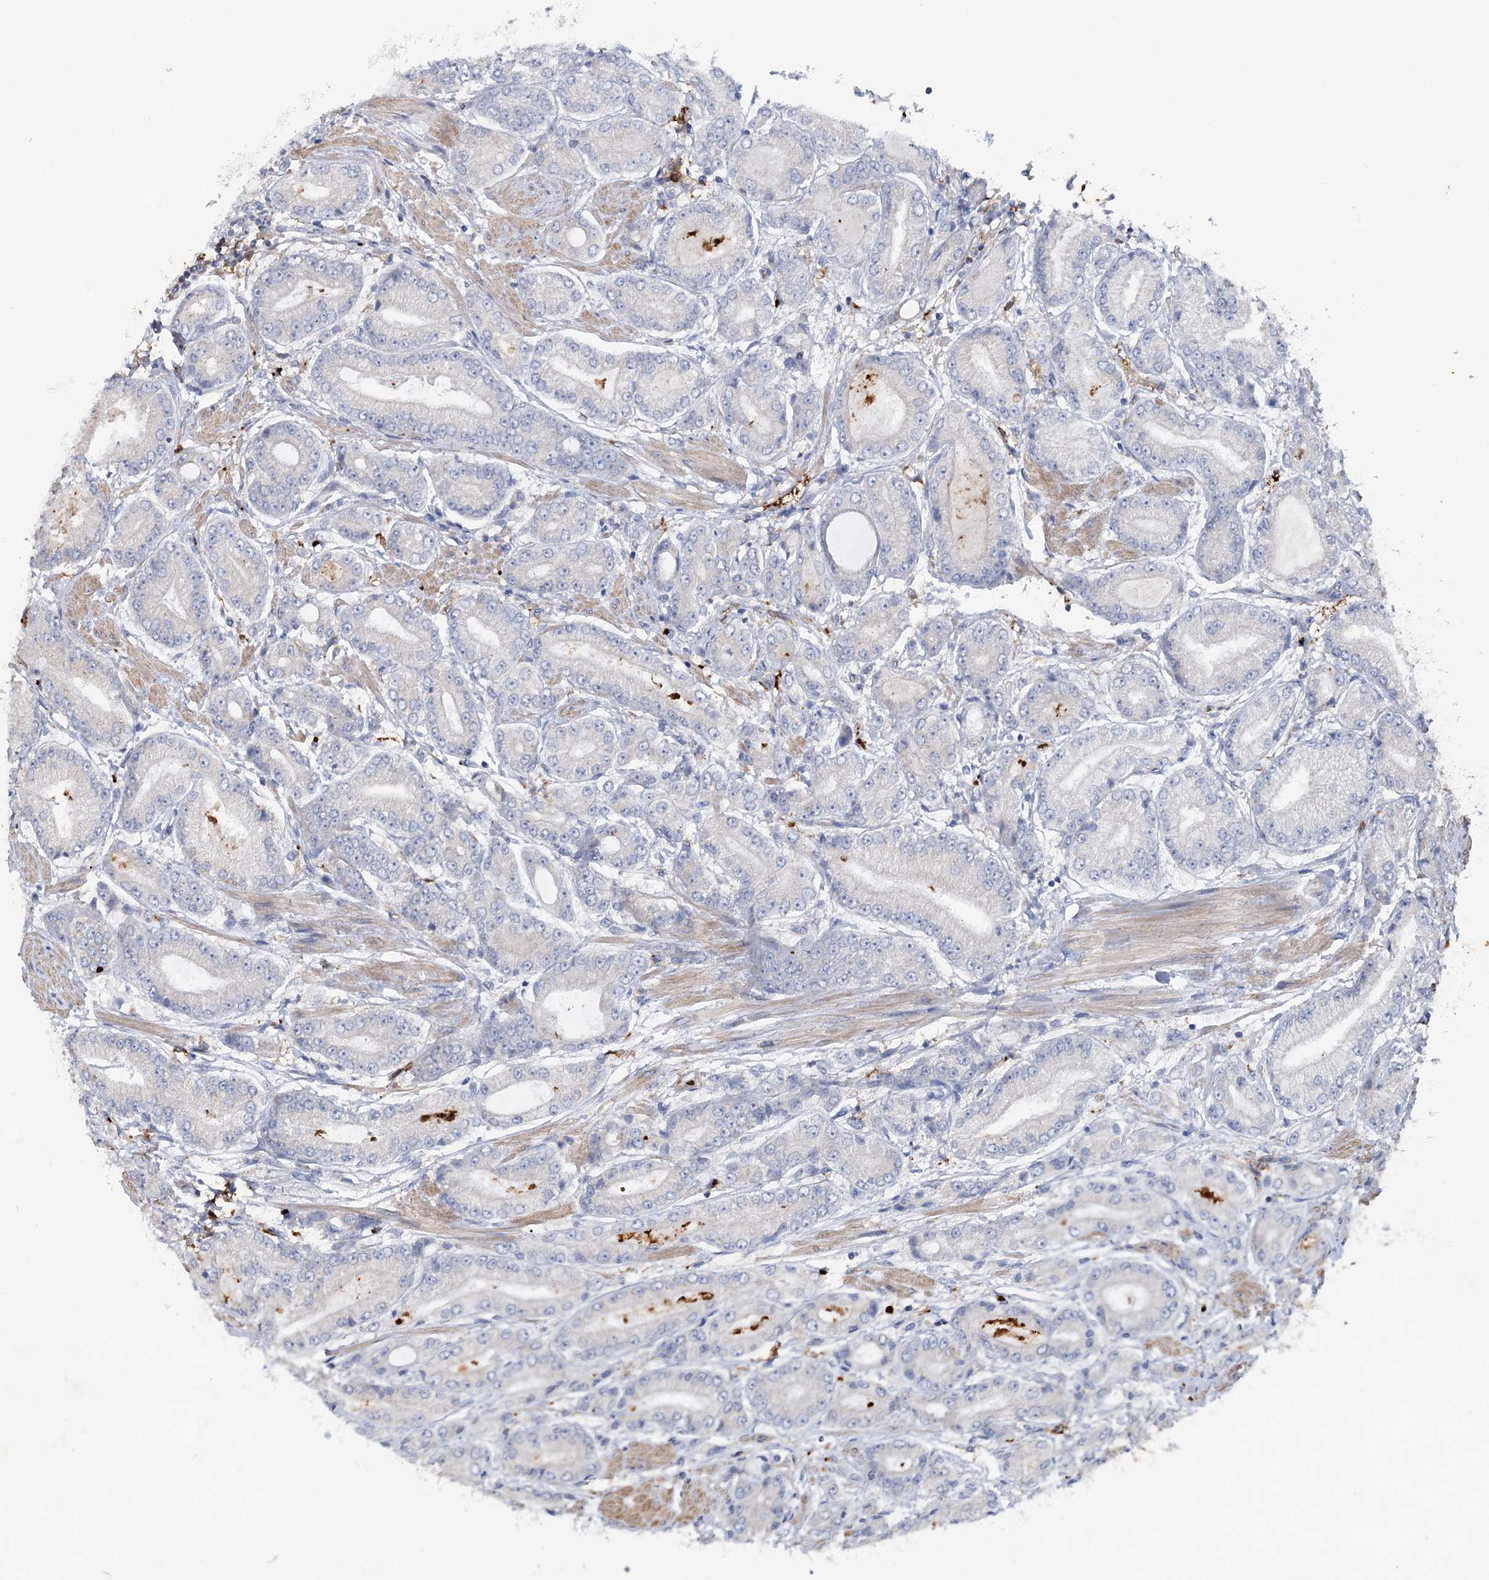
{"staining": {"intensity": "negative", "quantity": "none", "location": "none"}, "tissue": "prostate cancer", "cell_type": "Tumor cells", "image_type": "cancer", "snomed": [{"axis": "morphology", "description": "Adenocarcinoma, High grade"}, {"axis": "topography", "description": "Prostate"}], "caption": "Immunohistochemistry (IHC) image of prostate high-grade adenocarcinoma stained for a protein (brown), which reveals no staining in tumor cells.", "gene": "SCN11A", "patient": {"sex": "male", "age": 59}}